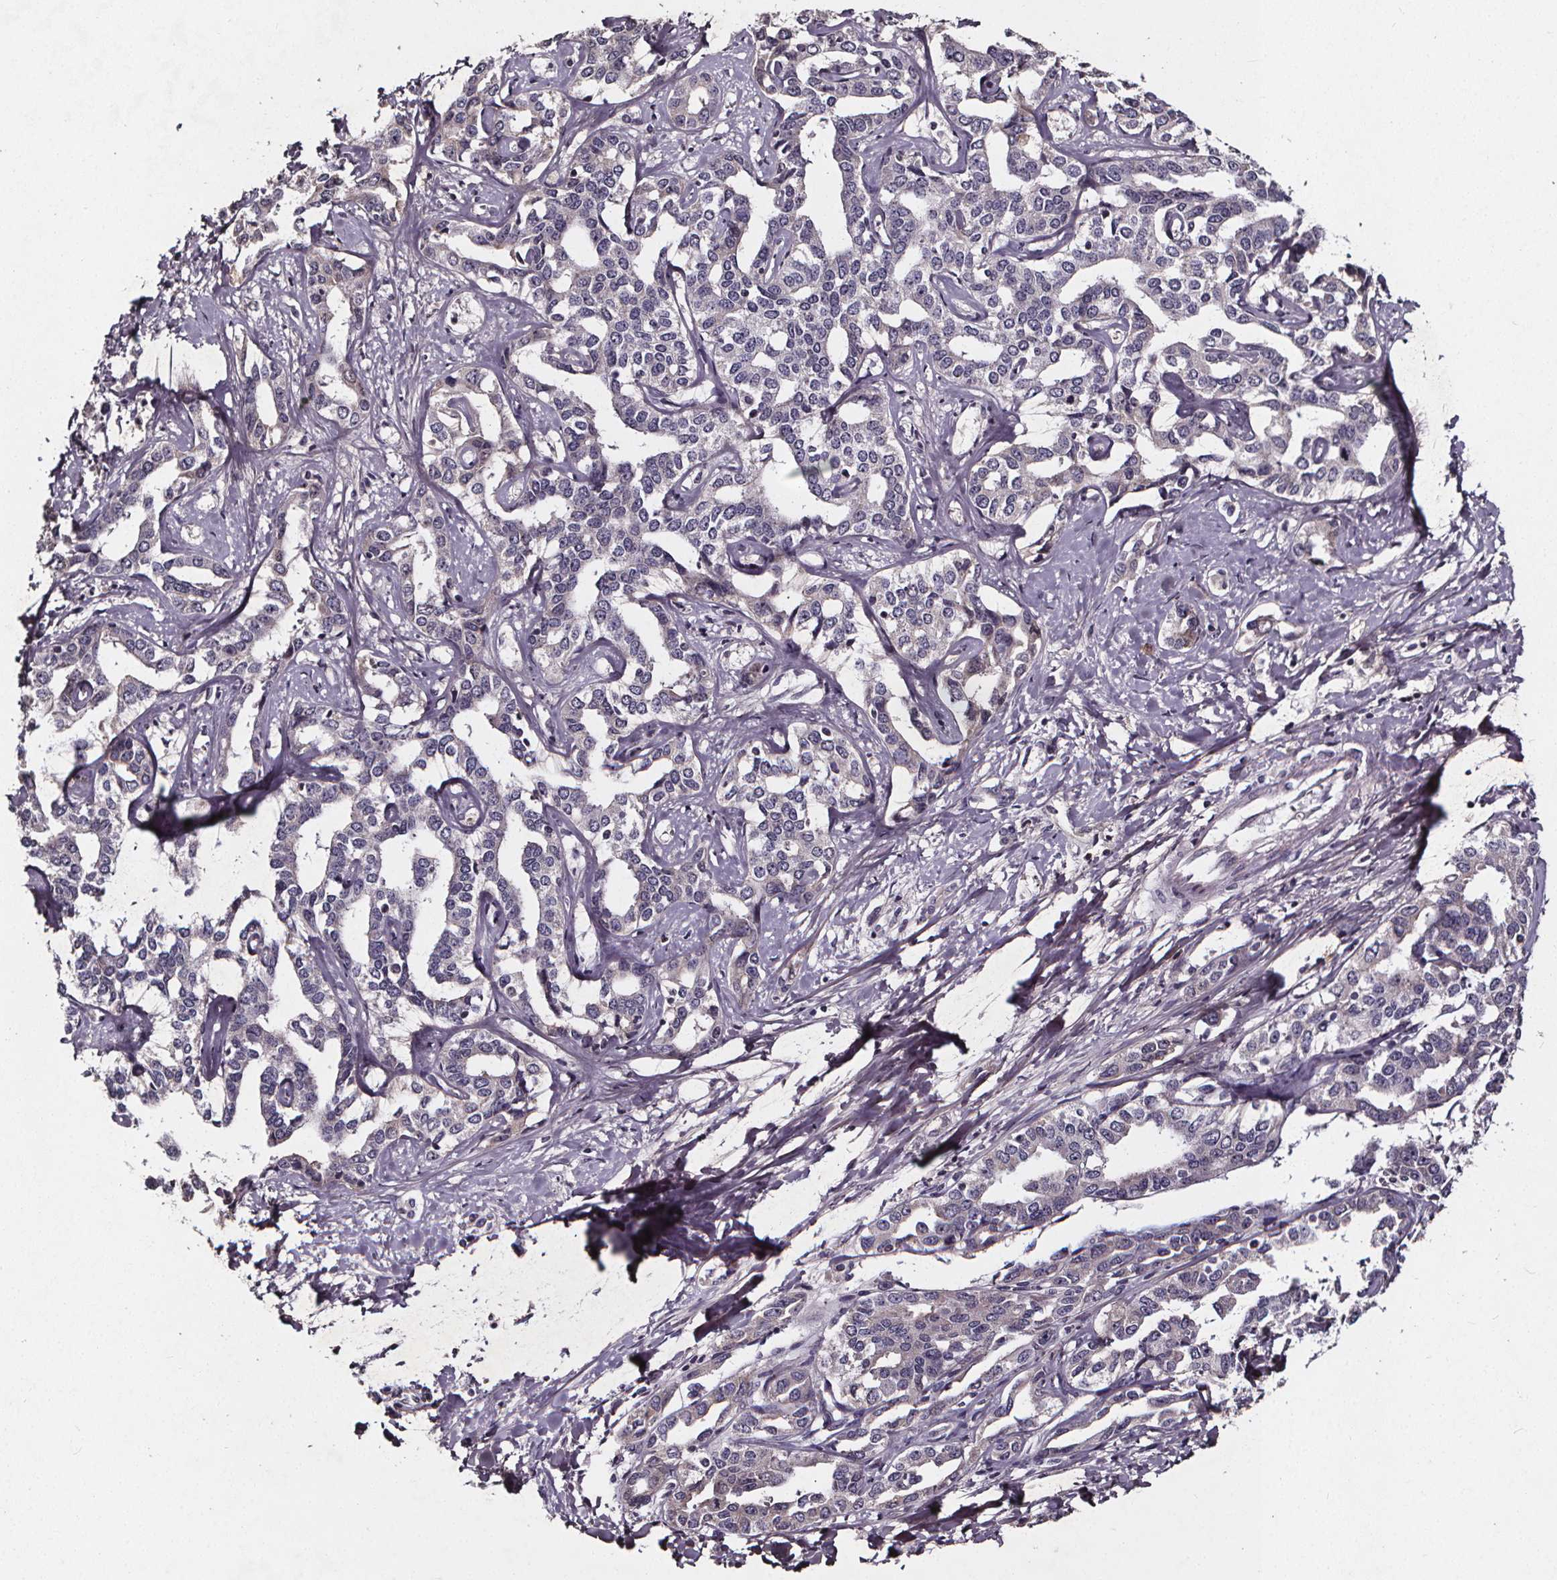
{"staining": {"intensity": "weak", "quantity": "<25%", "location": "cytoplasmic/membranous"}, "tissue": "liver cancer", "cell_type": "Tumor cells", "image_type": "cancer", "snomed": [{"axis": "morphology", "description": "Cholangiocarcinoma"}, {"axis": "topography", "description": "Liver"}], "caption": "Cholangiocarcinoma (liver) was stained to show a protein in brown. There is no significant staining in tumor cells.", "gene": "SPAG8", "patient": {"sex": "male", "age": 59}}